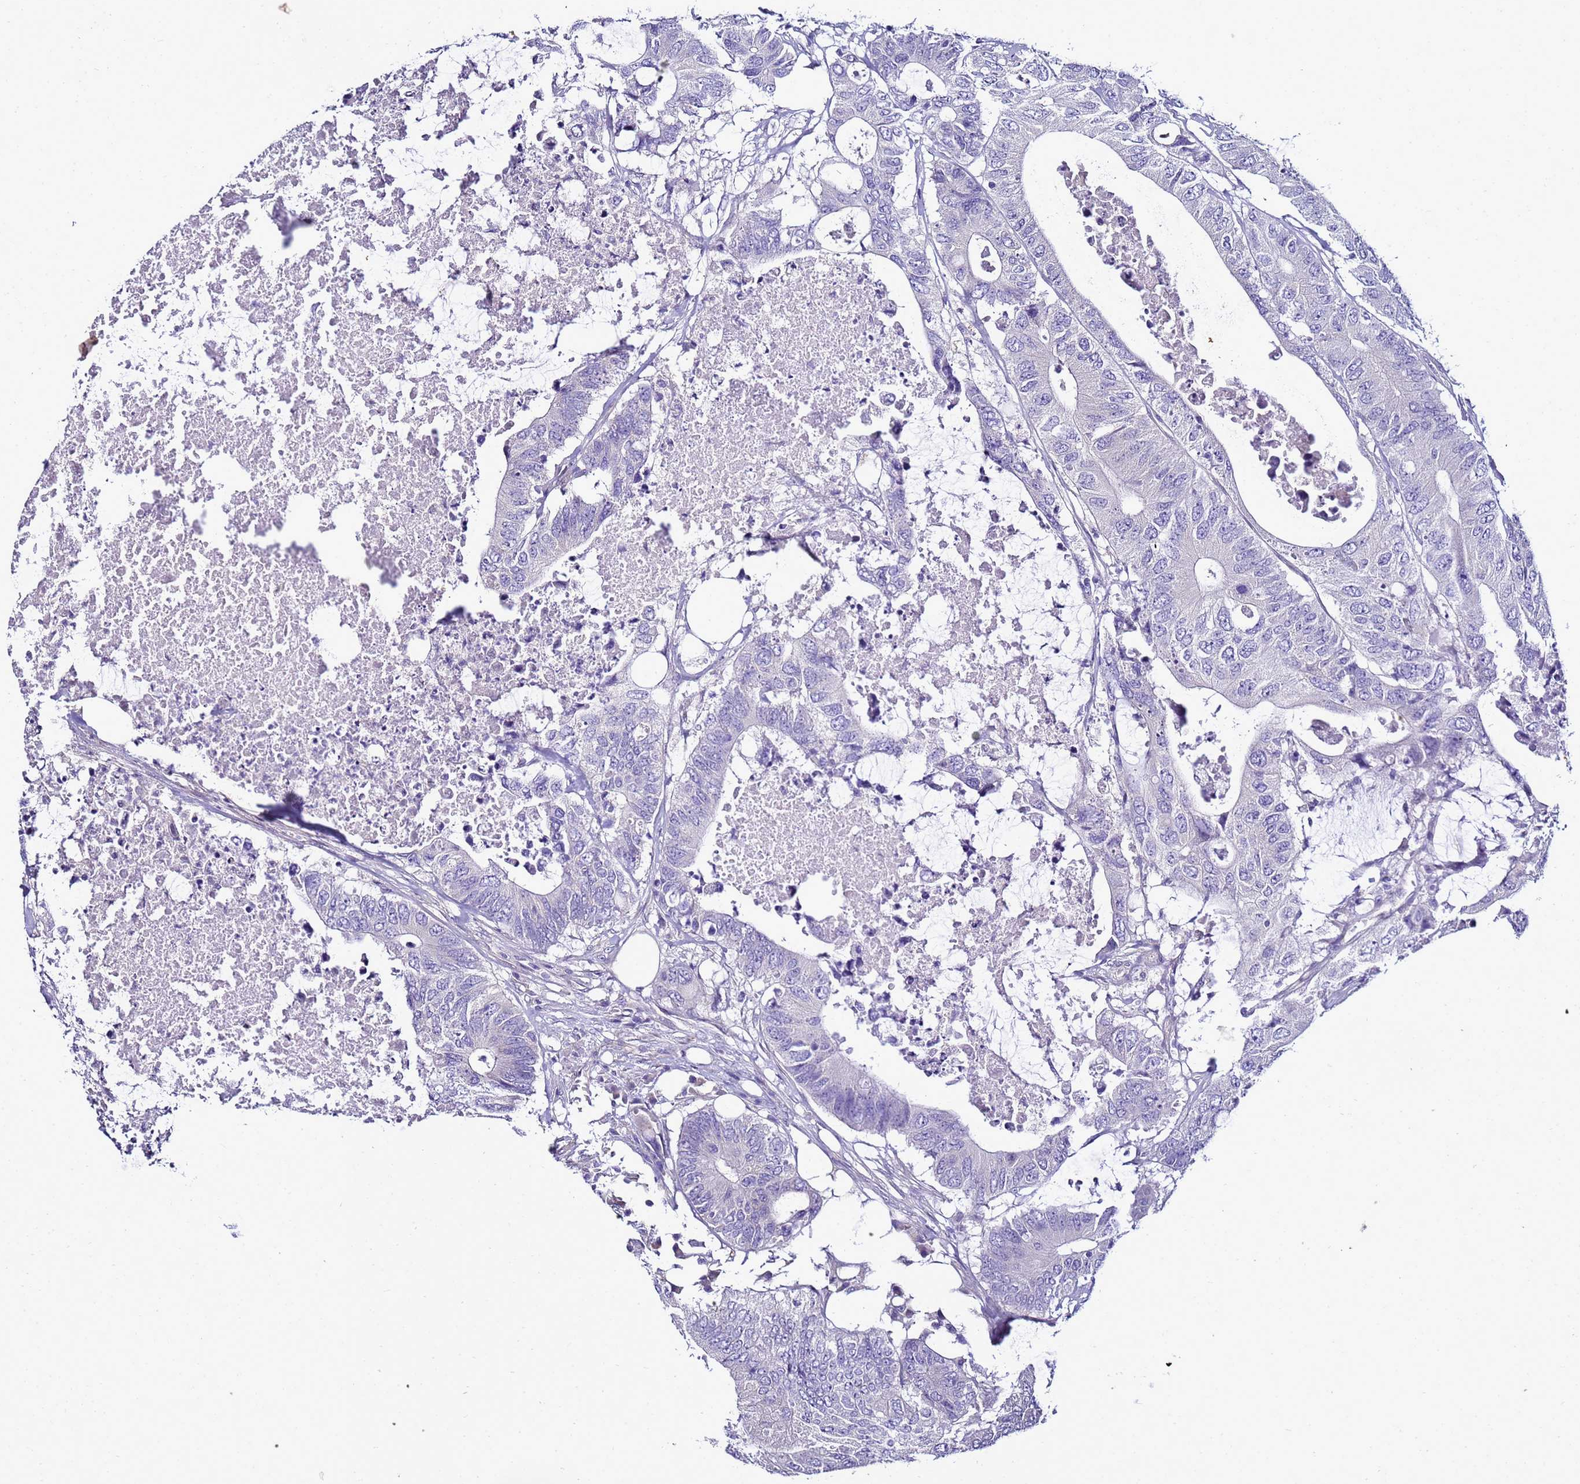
{"staining": {"intensity": "negative", "quantity": "none", "location": "none"}, "tissue": "colorectal cancer", "cell_type": "Tumor cells", "image_type": "cancer", "snomed": [{"axis": "morphology", "description": "Adenocarcinoma, NOS"}, {"axis": "topography", "description": "Colon"}], "caption": "High power microscopy micrograph of an immunohistochemistry micrograph of colorectal adenocarcinoma, revealing no significant staining in tumor cells. Brightfield microscopy of immunohistochemistry (IHC) stained with DAB (brown) and hematoxylin (blue), captured at high magnification.", "gene": "FAM166B", "patient": {"sex": "male", "age": 71}}